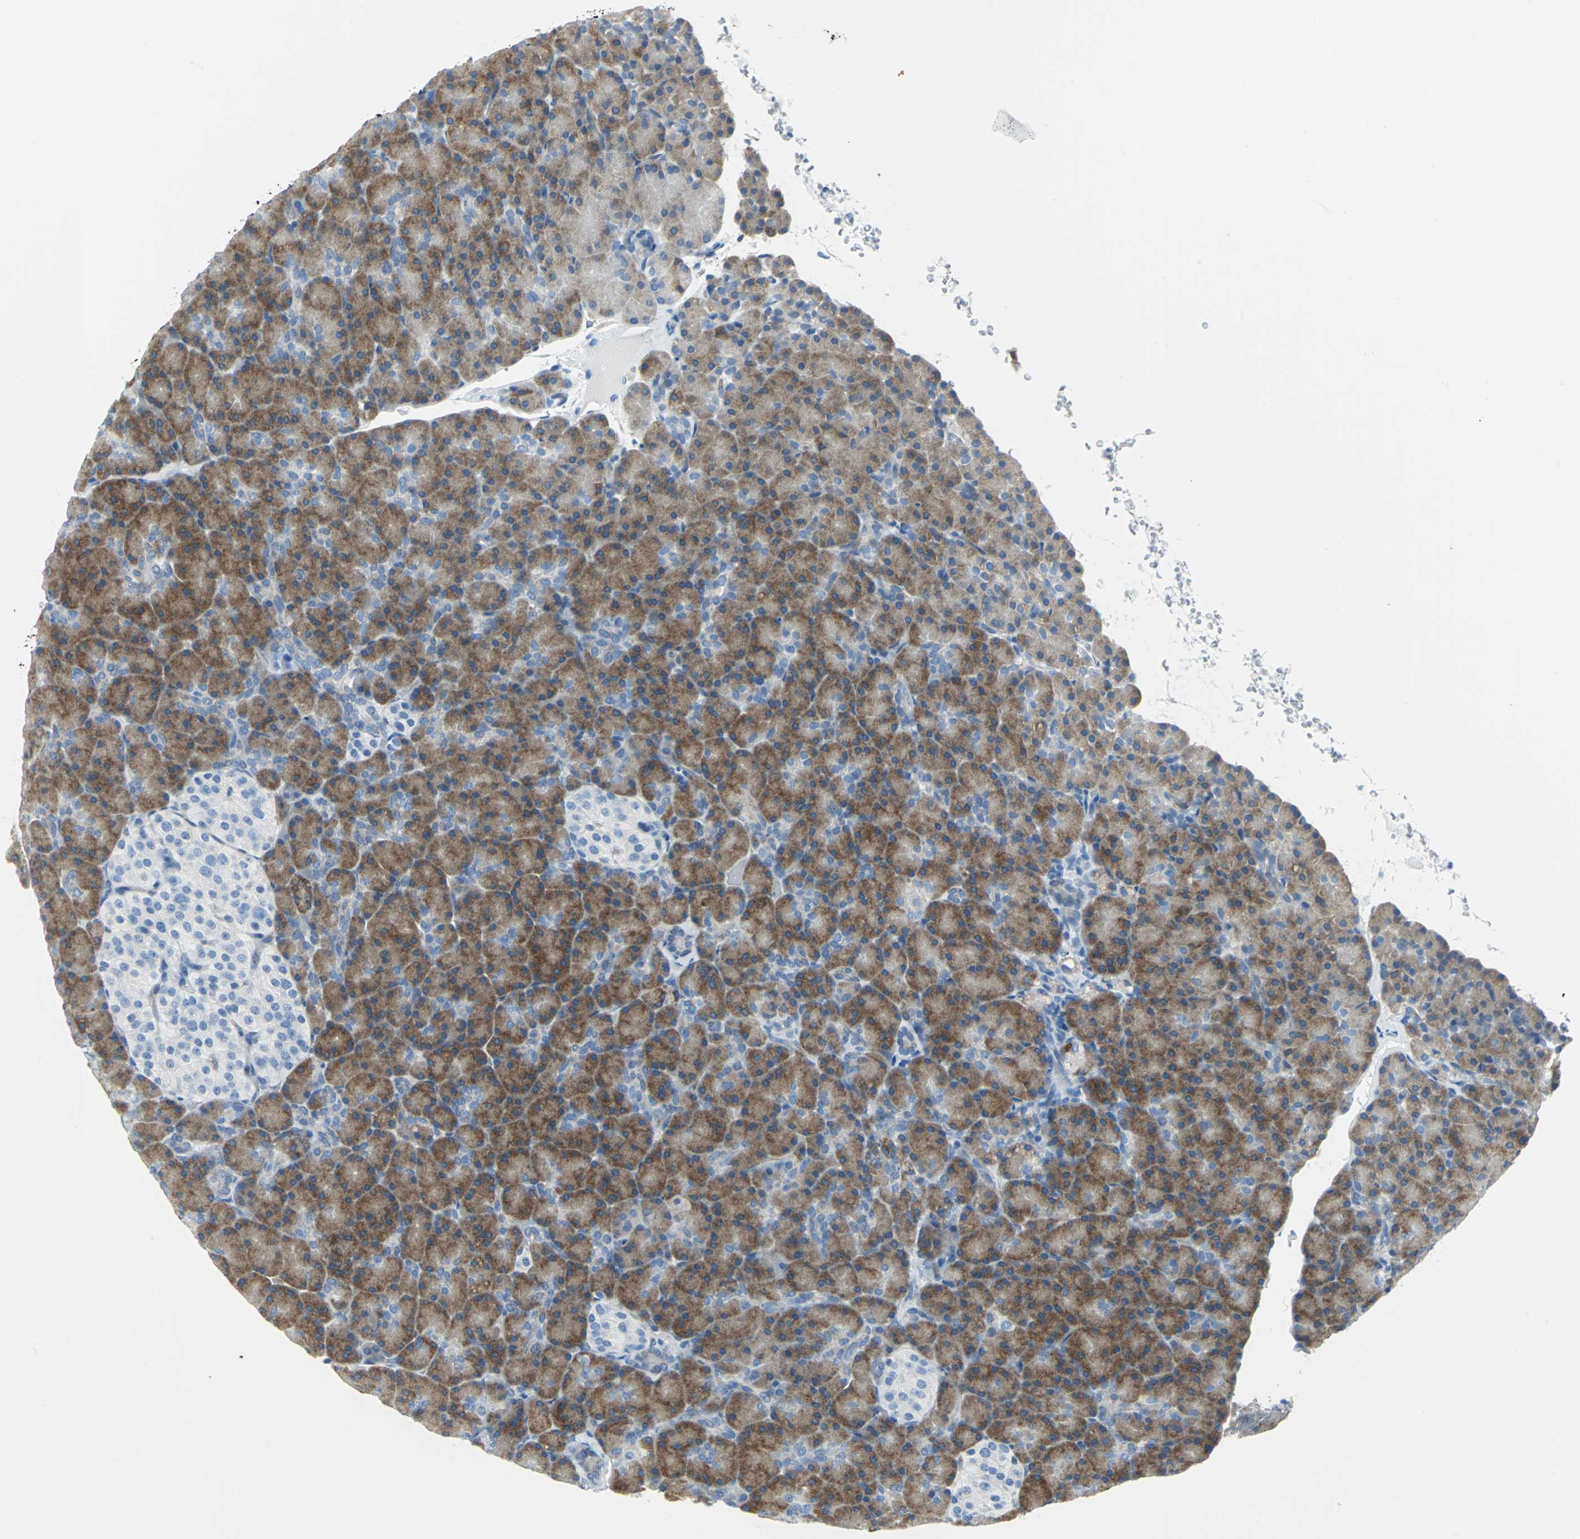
{"staining": {"intensity": "strong", "quantity": ">75%", "location": "cytoplasmic/membranous"}, "tissue": "pancreas", "cell_type": "Exocrine glandular cells", "image_type": "normal", "snomed": [{"axis": "morphology", "description": "Normal tissue, NOS"}, {"axis": "topography", "description": "Pancreas"}], "caption": "Immunohistochemistry (IHC) (DAB) staining of normal human pancreas displays strong cytoplasmic/membranous protein positivity in about >75% of exocrine glandular cells.", "gene": "CYB5A", "patient": {"sex": "female", "age": 43}}